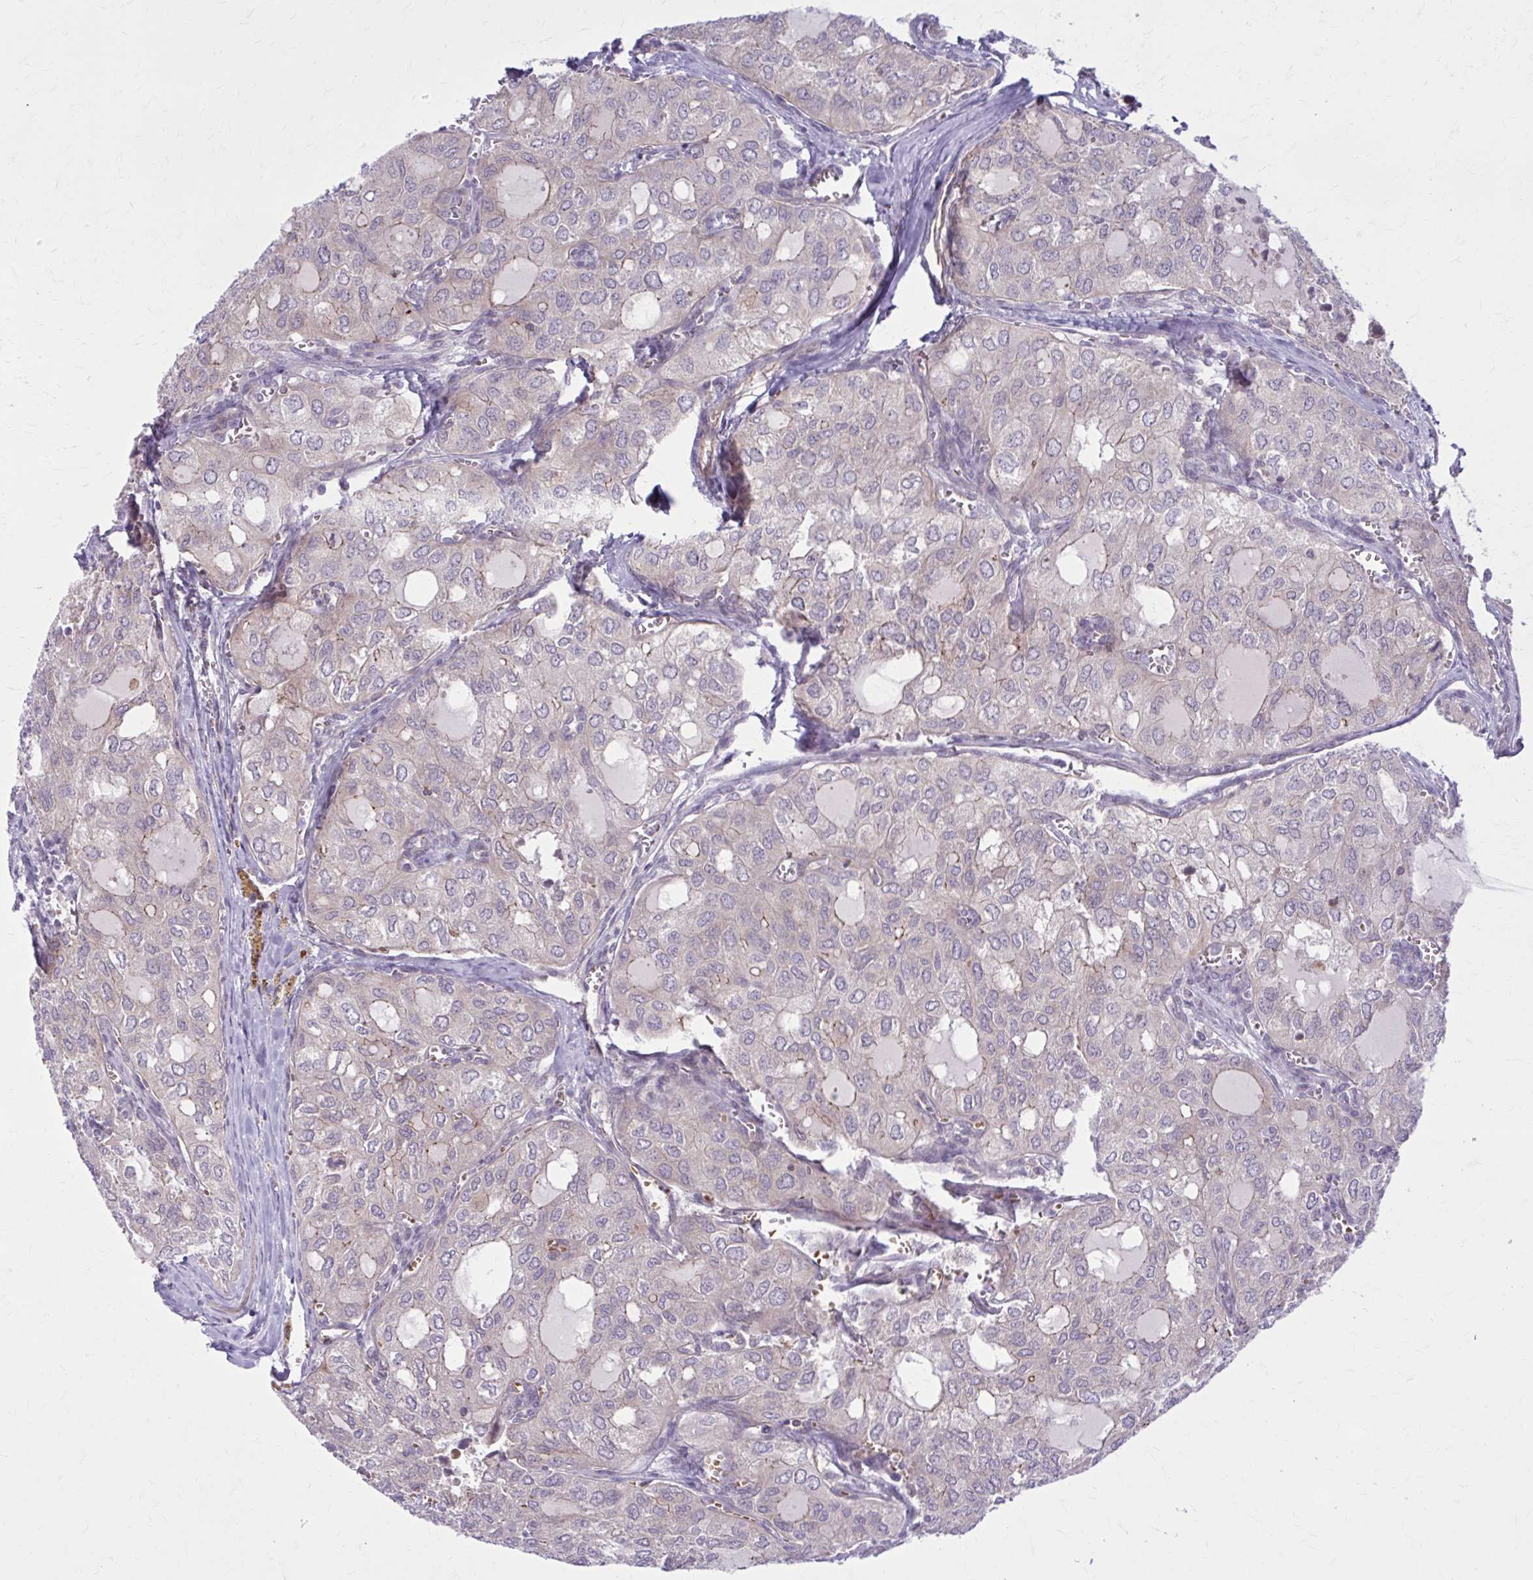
{"staining": {"intensity": "negative", "quantity": "none", "location": "none"}, "tissue": "thyroid cancer", "cell_type": "Tumor cells", "image_type": "cancer", "snomed": [{"axis": "morphology", "description": "Follicular adenoma carcinoma, NOS"}, {"axis": "topography", "description": "Thyroid gland"}], "caption": "DAB (3,3'-diaminobenzidine) immunohistochemical staining of human thyroid cancer (follicular adenoma carcinoma) exhibits no significant staining in tumor cells.", "gene": "SNF8", "patient": {"sex": "male", "age": 75}}